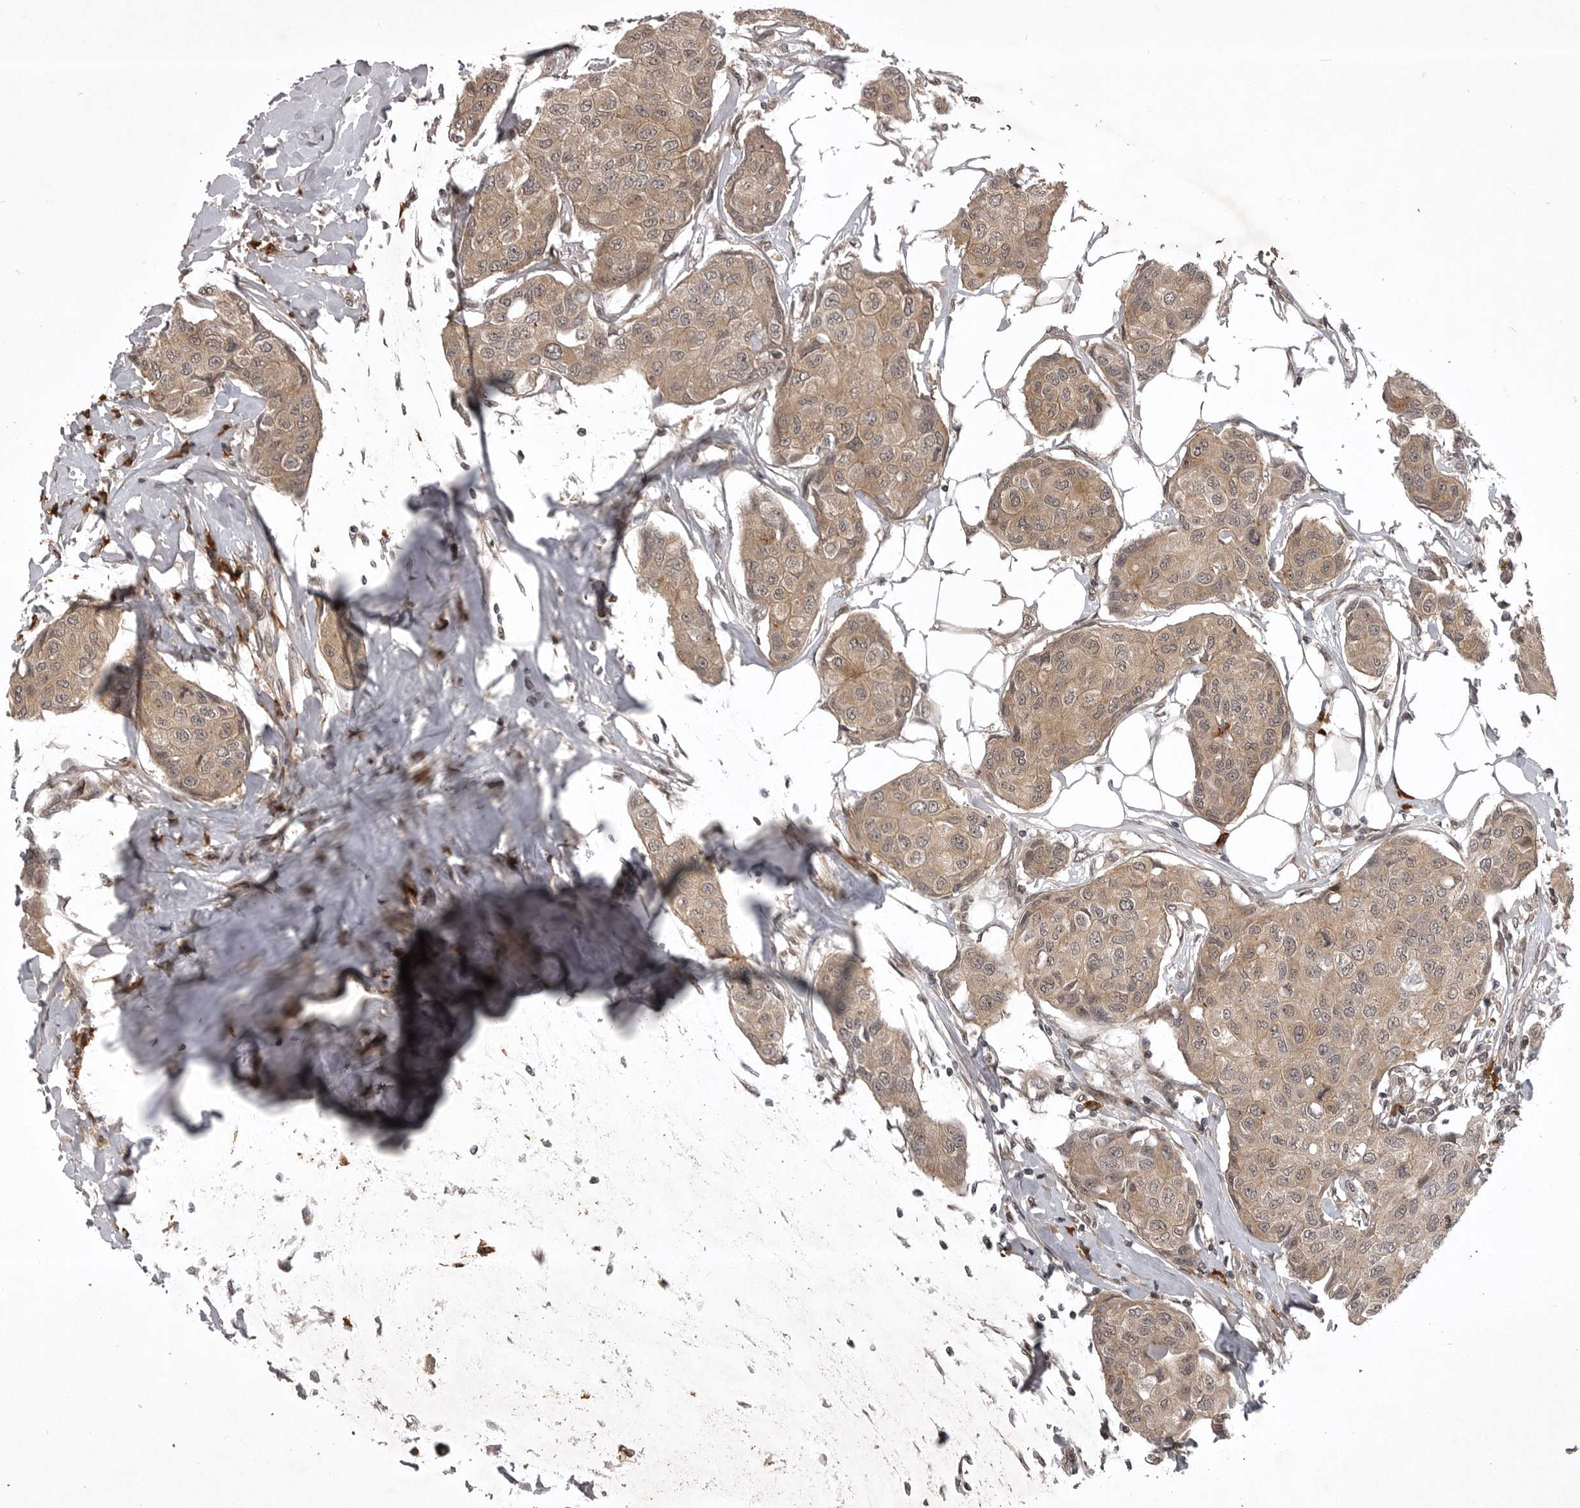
{"staining": {"intensity": "weak", "quantity": ">75%", "location": "cytoplasmic/membranous"}, "tissue": "breast cancer", "cell_type": "Tumor cells", "image_type": "cancer", "snomed": [{"axis": "morphology", "description": "Duct carcinoma"}, {"axis": "topography", "description": "Breast"}], "caption": "An image showing weak cytoplasmic/membranous expression in approximately >75% of tumor cells in invasive ductal carcinoma (breast), as visualized by brown immunohistochemical staining.", "gene": "SNX16", "patient": {"sex": "female", "age": 80}}